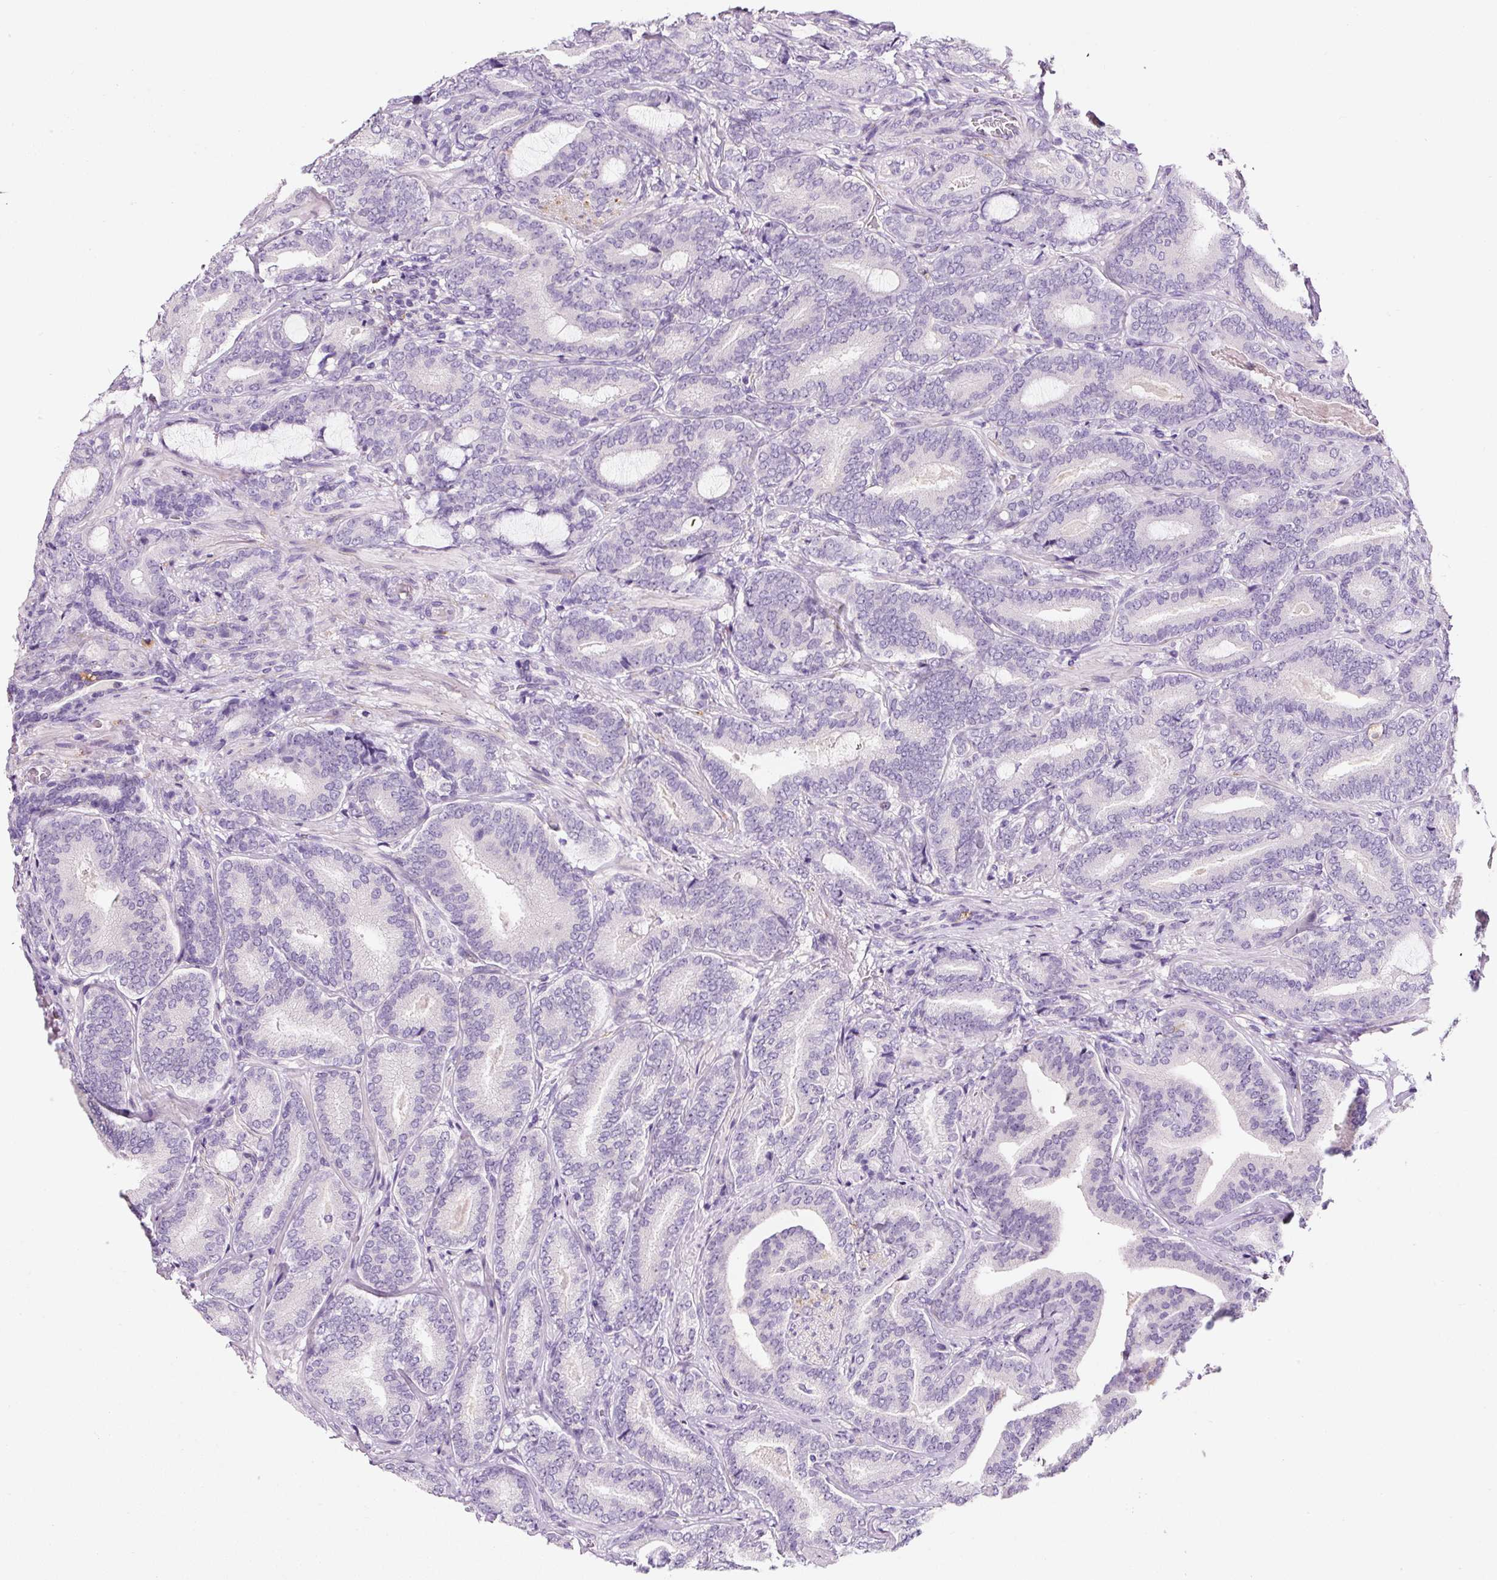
{"staining": {"intensity": "negative", "quantity": "none", "location": "none"}, "tissue": "prostate cancer", "cell_type": "Tumor cells", "image_type": "cancer", "snomed": [{"axis": "morphology", "description": "Adenocarcinoma, Low grade"}, {"axis": "topography", "description": "Prostate and seminal vesicle, NOS"}], "caption": "IHC of prostate low-grade adenocarcinoma demonstrates no expression in tumor cells.", "gene": "SYP", "patient": {"sex": "male", "age": 61}}